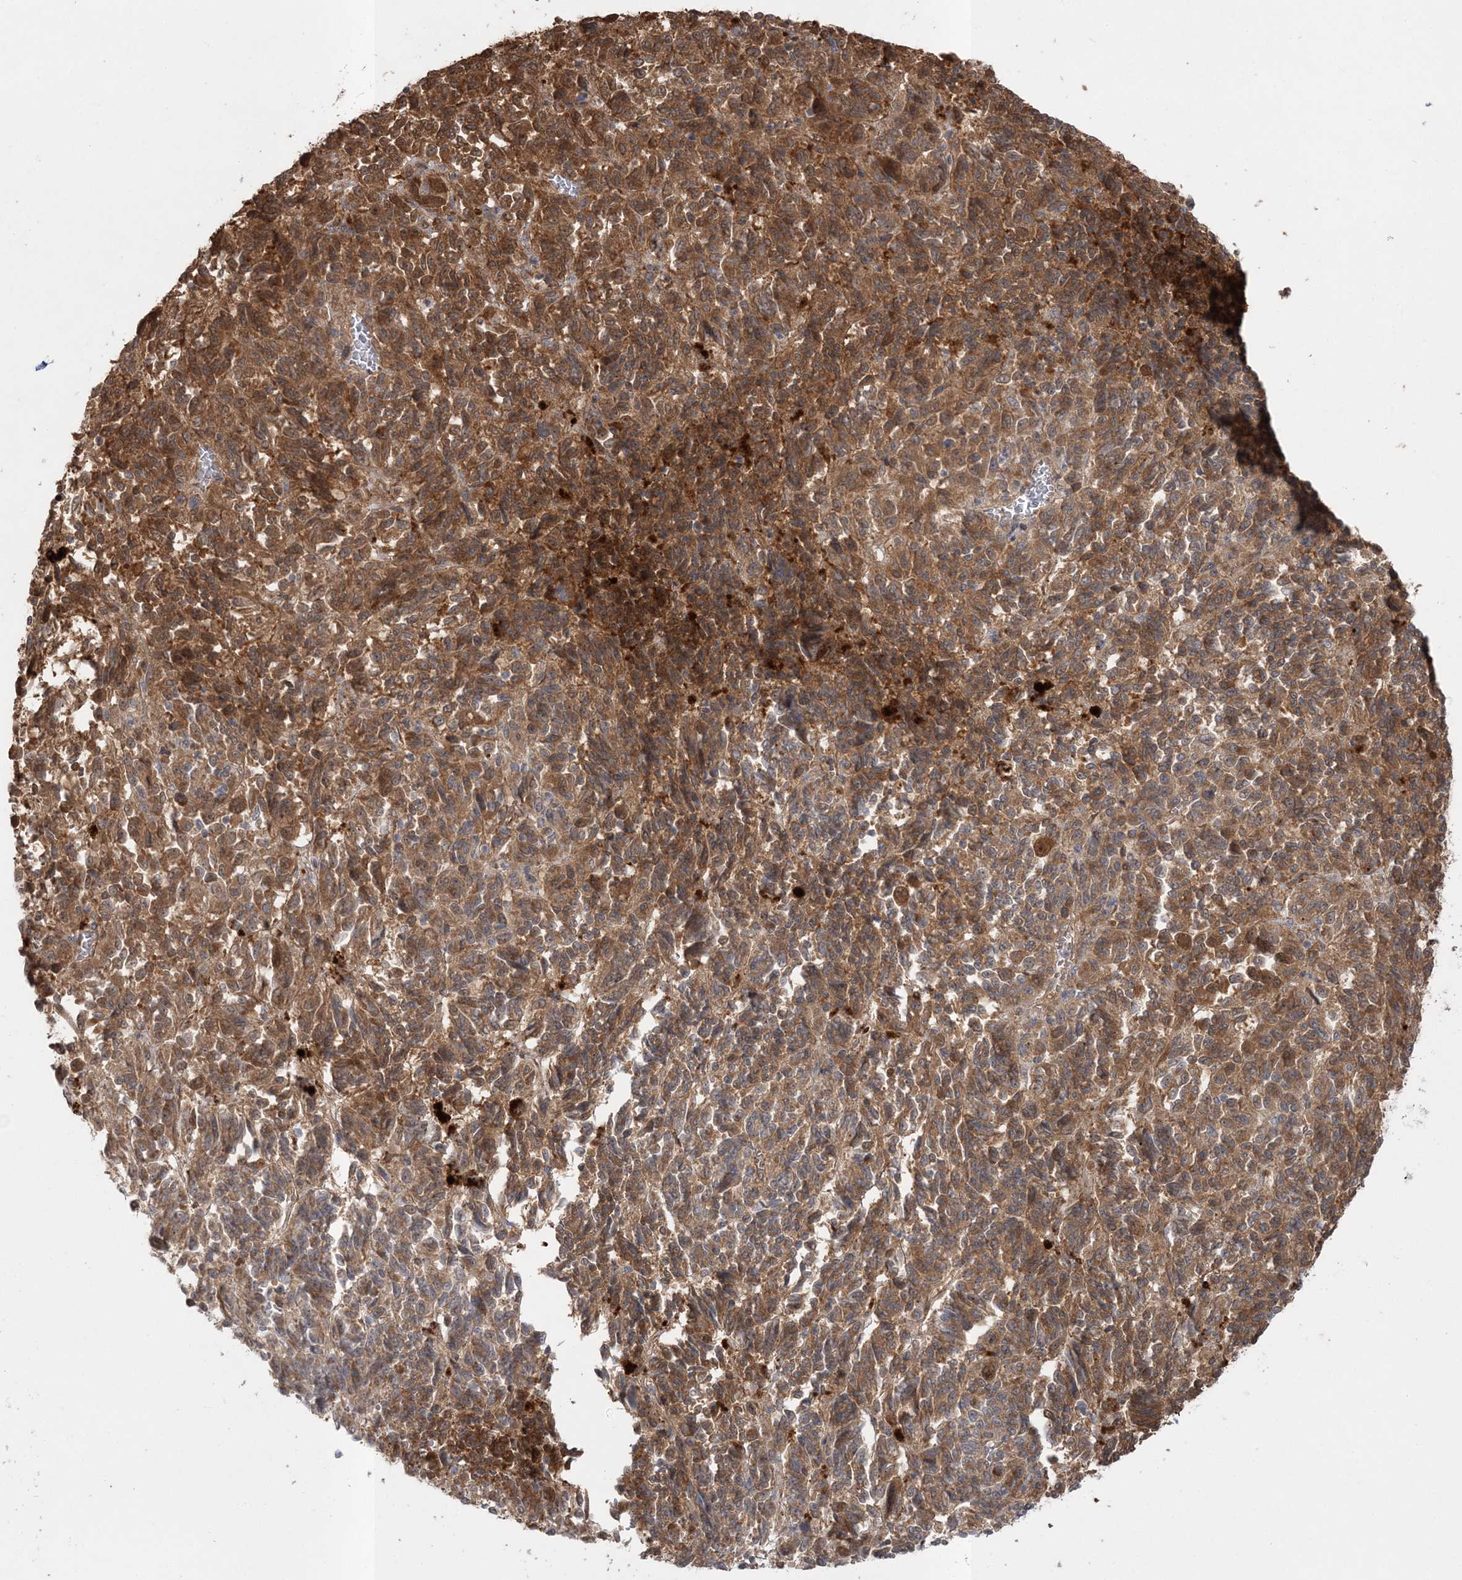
{"staining": {"intensity": "moderate", "quantity": ">75%", "location": "cytoplasmic/membranous"}, "tissue": "melanoma", "cell_type": "Tumor cells", "image_type": "cancer", "snomed": [{"axis": "morphology", "description": "Malignant melanoma, Metastatic site"}, {"axis": "topography", "description": "Lung"}], "caption": "A micrograph of human malignant melanoma (metastatic site) stained for a protein demonstrates moderate cytoplasmic/membranous brown staining in tumor cells.", "gene": "MOCS2", "patient": {"sex": "male", "age": 64}}